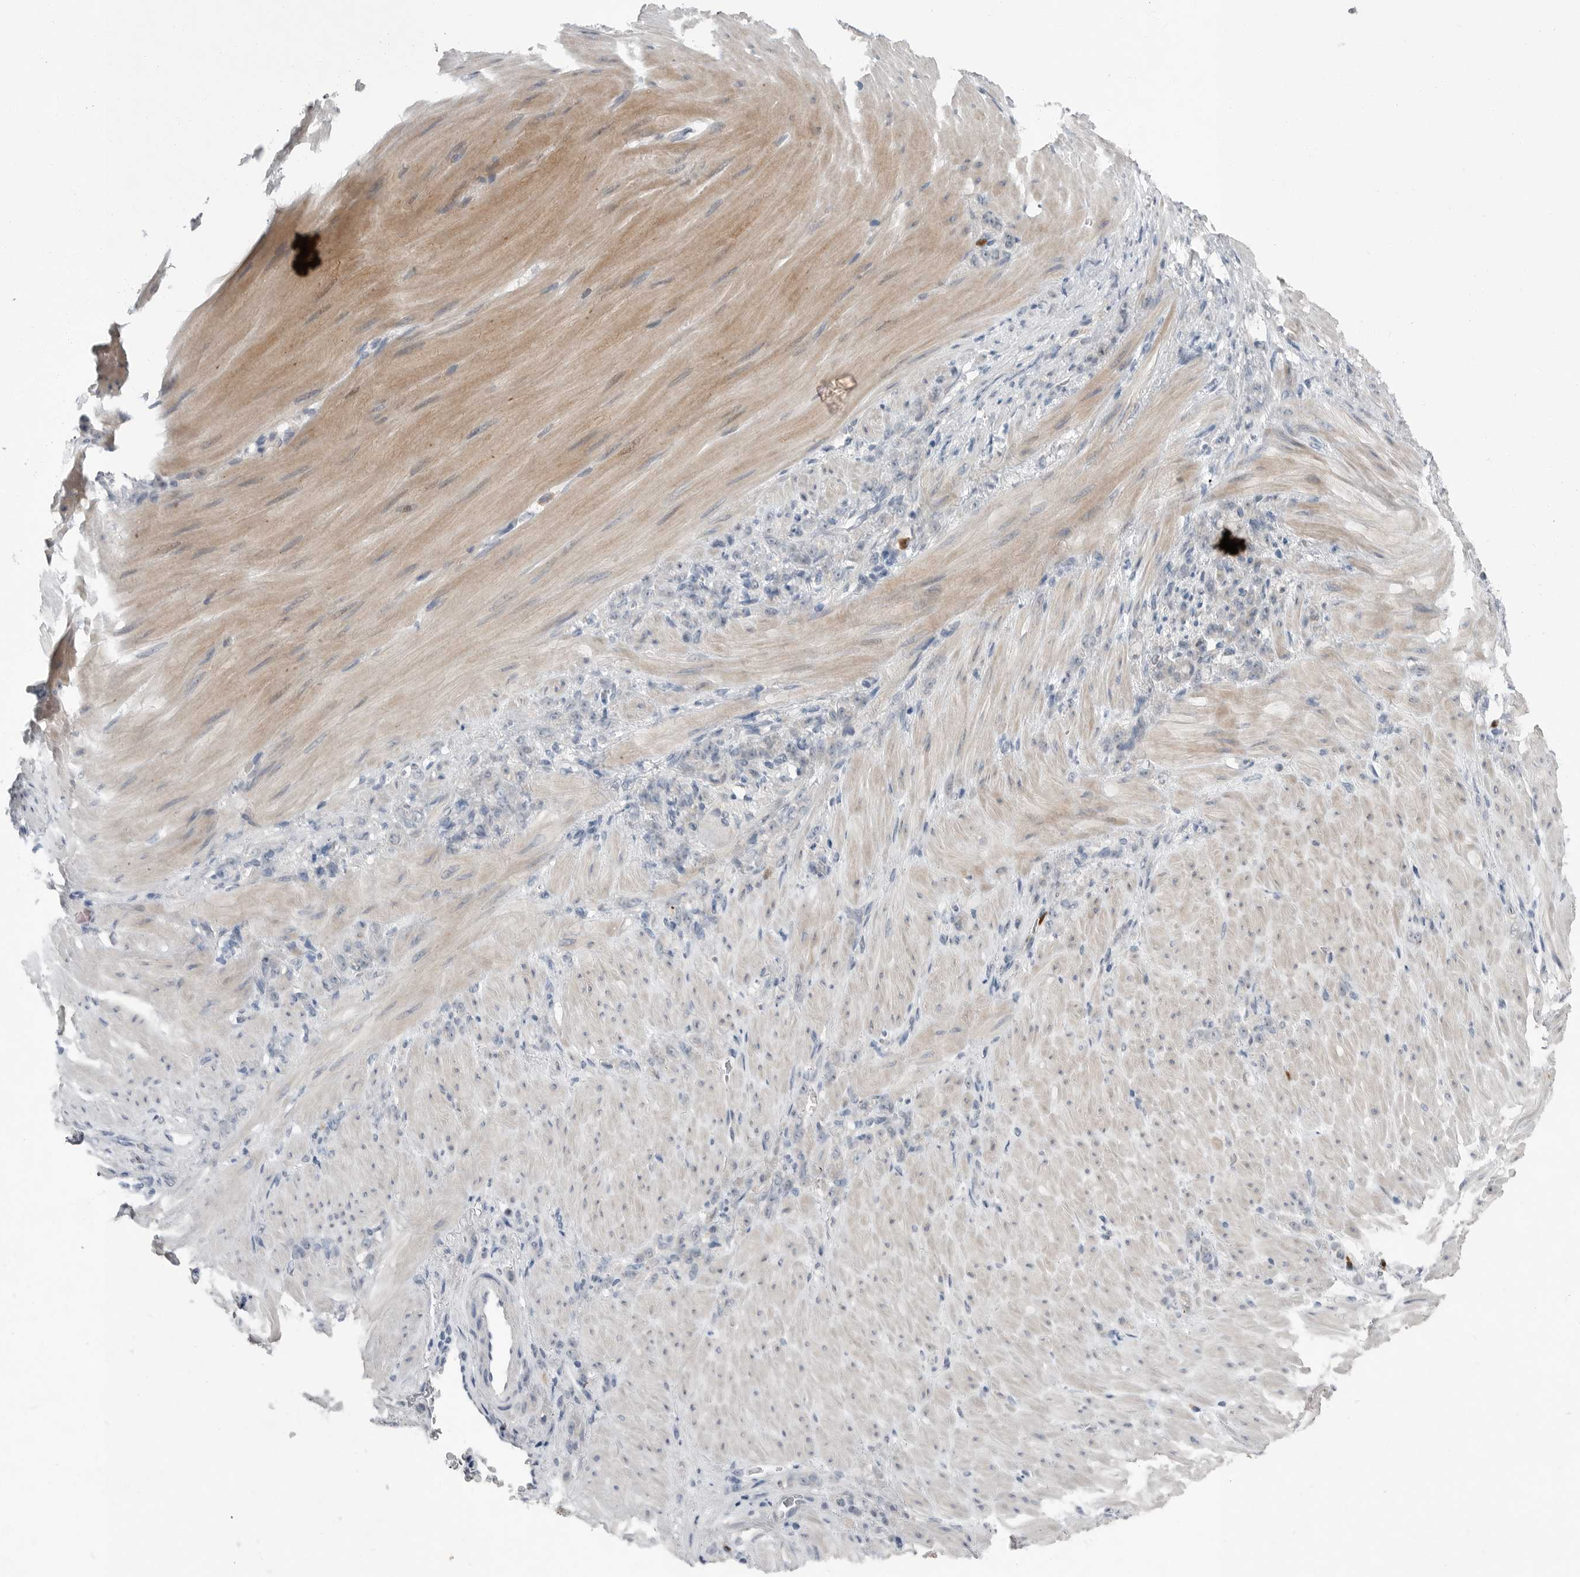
{"staining": {"intensity": "negative", "quantity": "none", "location": "none"}, "tissue": "stomach cancer", "cell_type": "Tumor cells", "image_type": "cancer", "snomed": [{"axis": "morphology", "description": "Normal tissue, NOS"}, {"axis": "morphology", "description": "Adenocarcinoma, NOS"}, {"axis": "topography", "description": "Stomach"}], "caption": "Tumor cells show no significant staining in stomach cancer (adenocarcinoma).", "gene": "SCP2", "patient": {"sex": "male", "age": 82}}